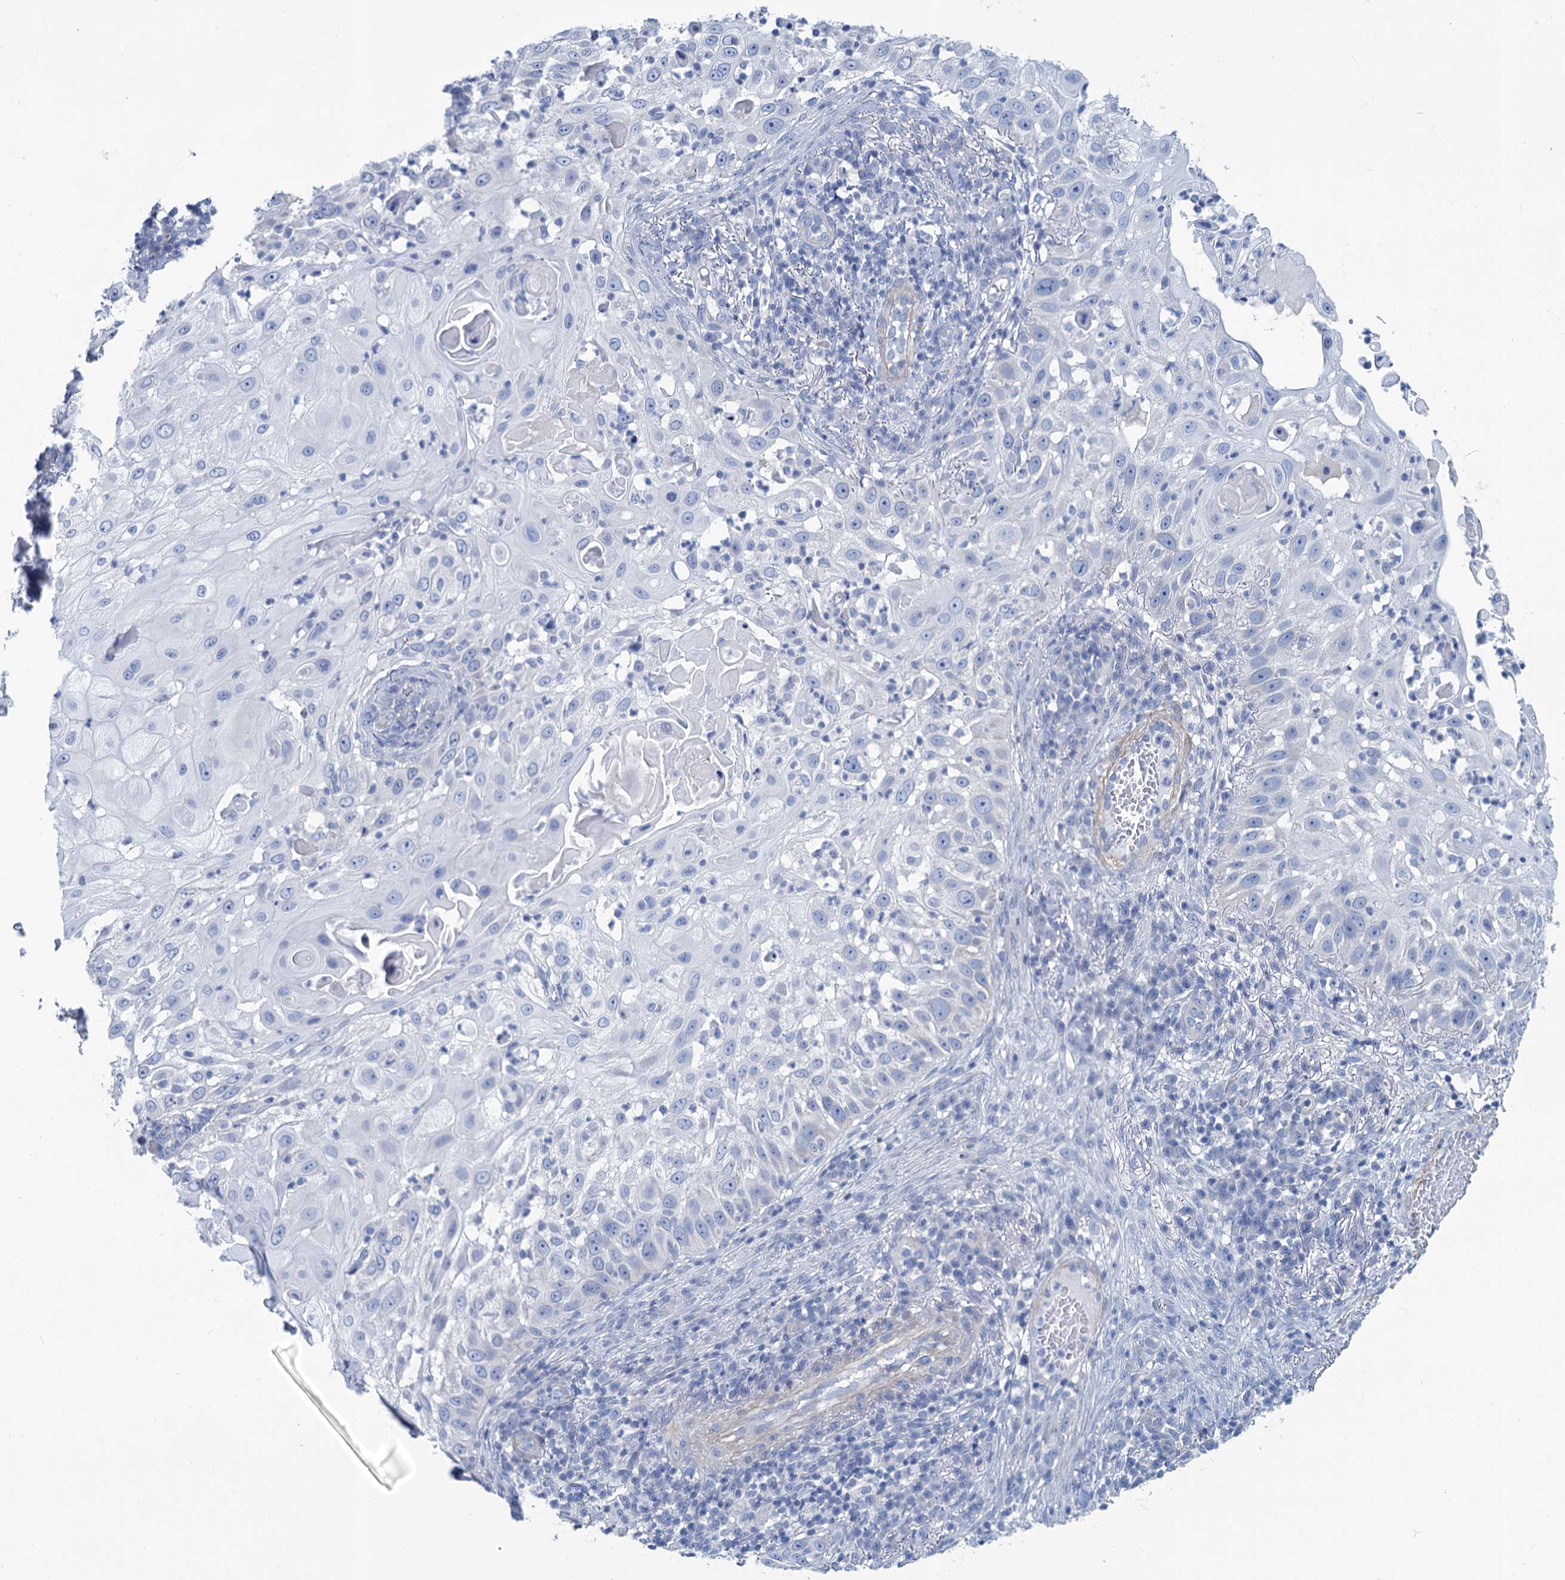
{"staining": {"intensity": "negative", "quantity": "none", "location": "none"}, "tissue": "skin cancer", "cell_type": "Tumor cells", "image_type": "cancer", "snomed": [{"axis": "morphology", "description": "Squamous cell carcinoma, NOS"}, {"axis": "topography", "description": "Skin"}], "caption": "Tumor cells show no significant staining in skin cancer (squamous cell carcinoma). The staining is performed using DAB brown chromogen with nuclei counter-stained in using hematoxylin.", "gene": "SLC1A3", "patient": {"sex": "female", "age": 44}}